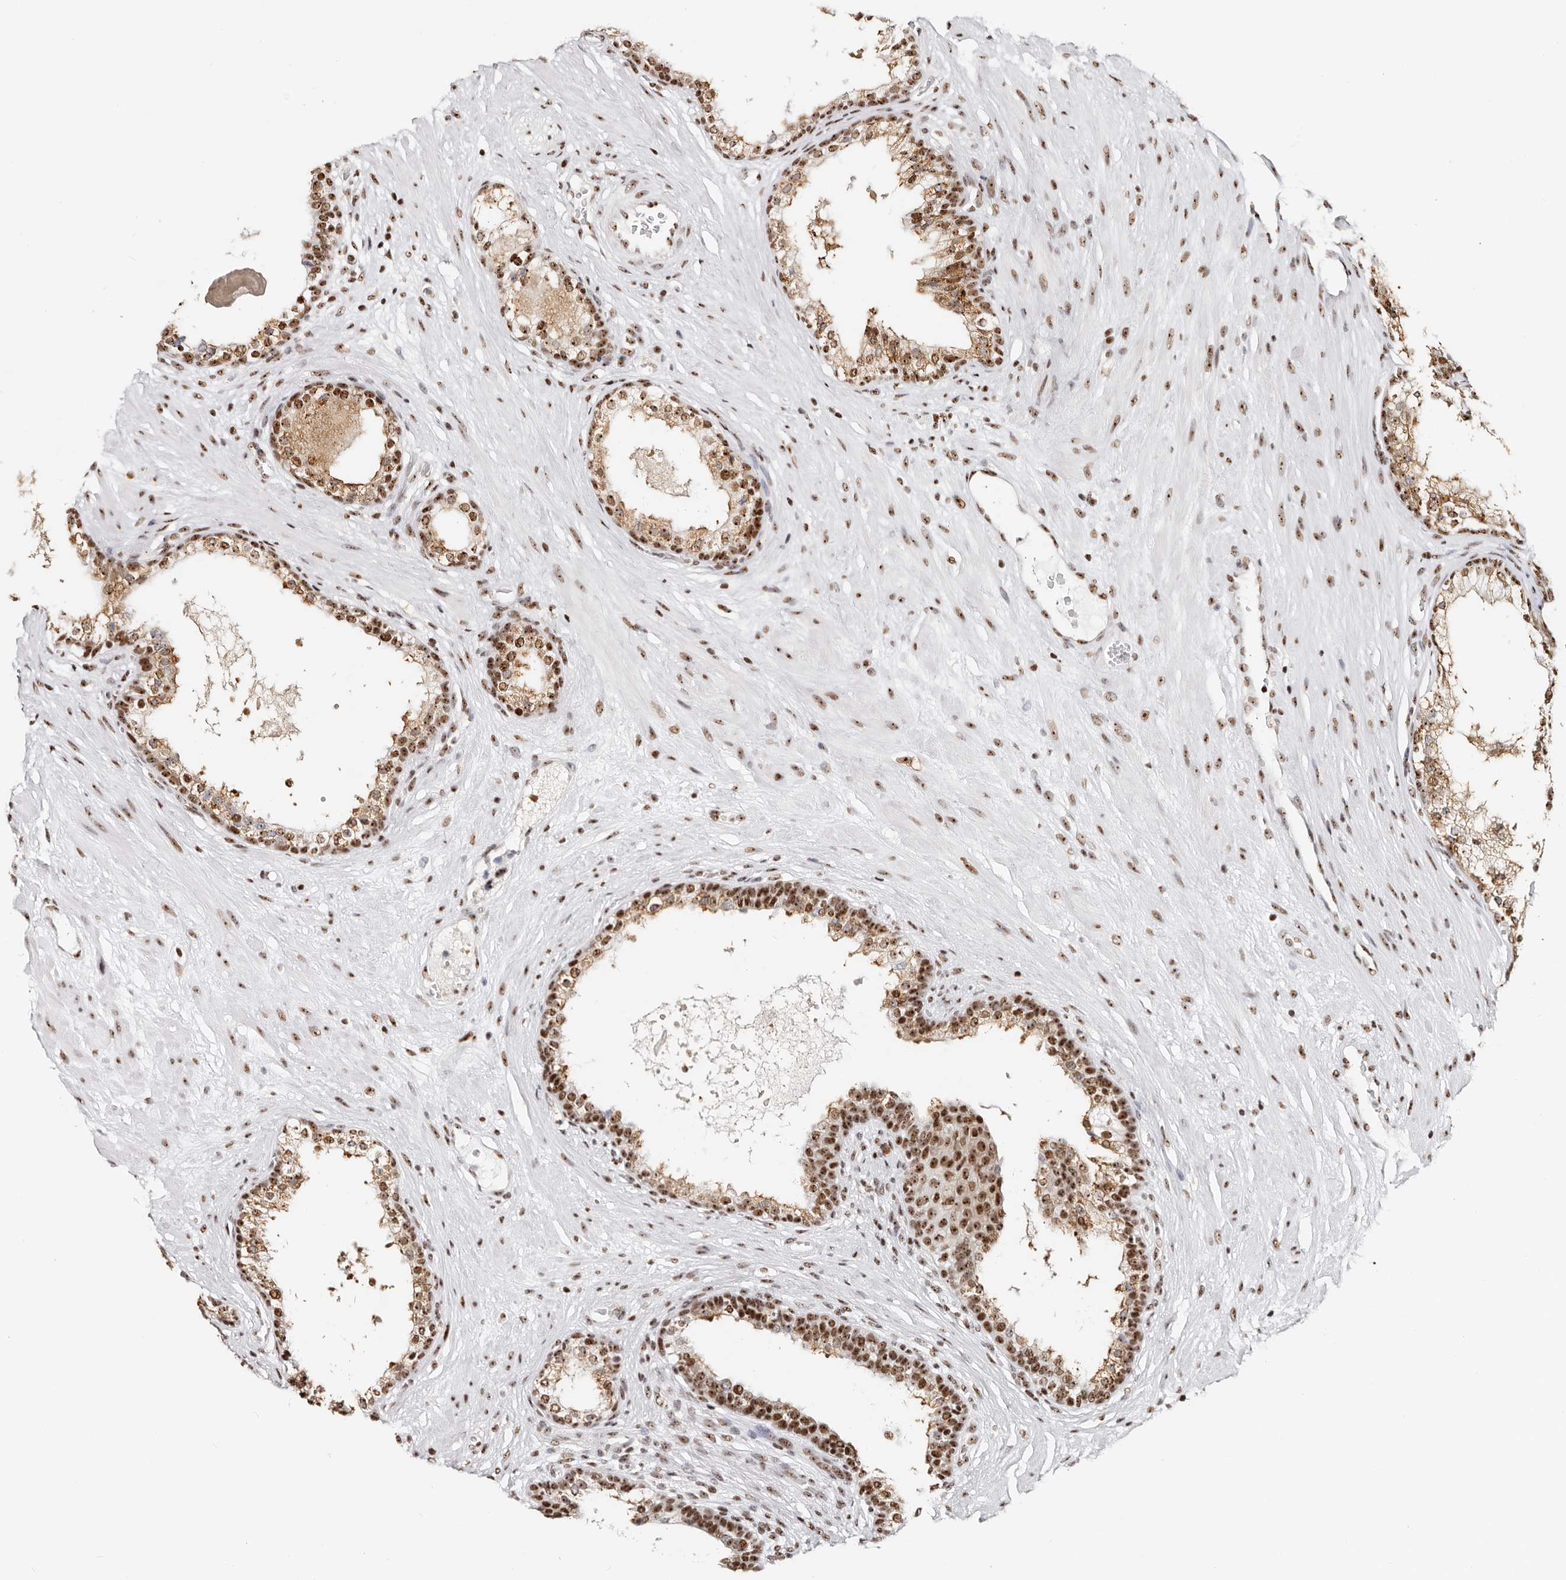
{"staining": {"intensity": "strong", "quantity": "25%-75%", "location": "nuclear"}, "tissue": "prostate cancer", "cell_type": "Tumor cells", "image_type": "cancer", "snomed": [{"axis": "morphology", "description": "Adenocarcinoma, High grade"}, {"axis": "topography", "description": "Prostate"}], "caption": "Prostate adenocarcinoma (high-grade) stained for a protein shows strong nuclear positivity in tumor cells.", "gene": "IQGAP3", "patient": {"sex": "male", "age": 56}}